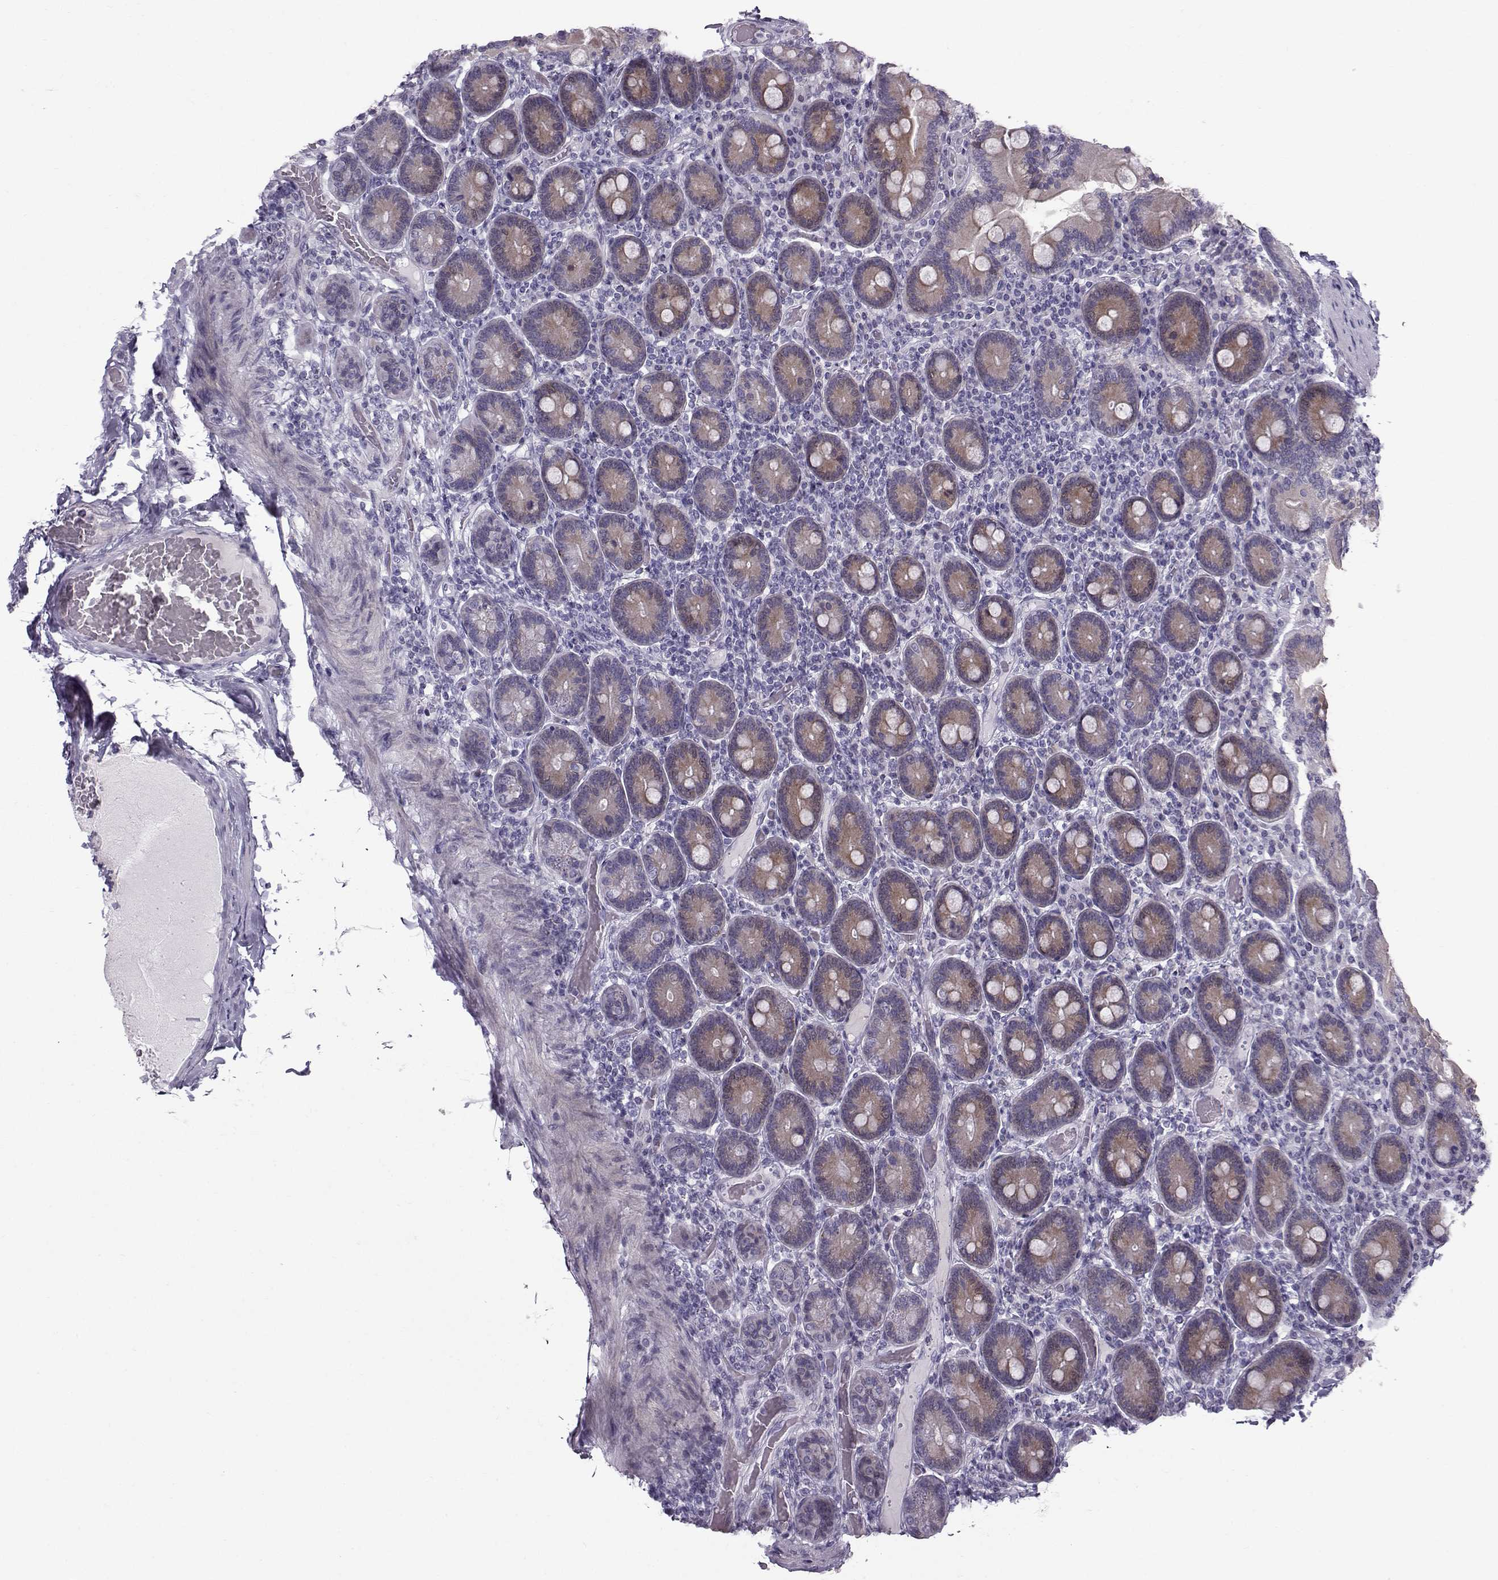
{"staining": {"intensity": "moderate", "quantity": ">75%", "location": "cytoplasmic/membranous"}, "tissue": "duodenum", "cell_type": "Glandular cells", "image_type": "normal", "snomed": [{"axis": "morphology", "description": "Normal tissue, NOS"}, {"axis": "topography", "description": "Duodenum"}], "caption": "A brown stain shows moderate cytoplasmic/membranous staining of a protein in glandular cells of normal human duodenum. Using DAB (brown) and hematoxylin (blue) stains, captured at high magnification using brightfield microscopy.", "gene": "DMRT3", "patient": {"sex": "female", "age": 62}}